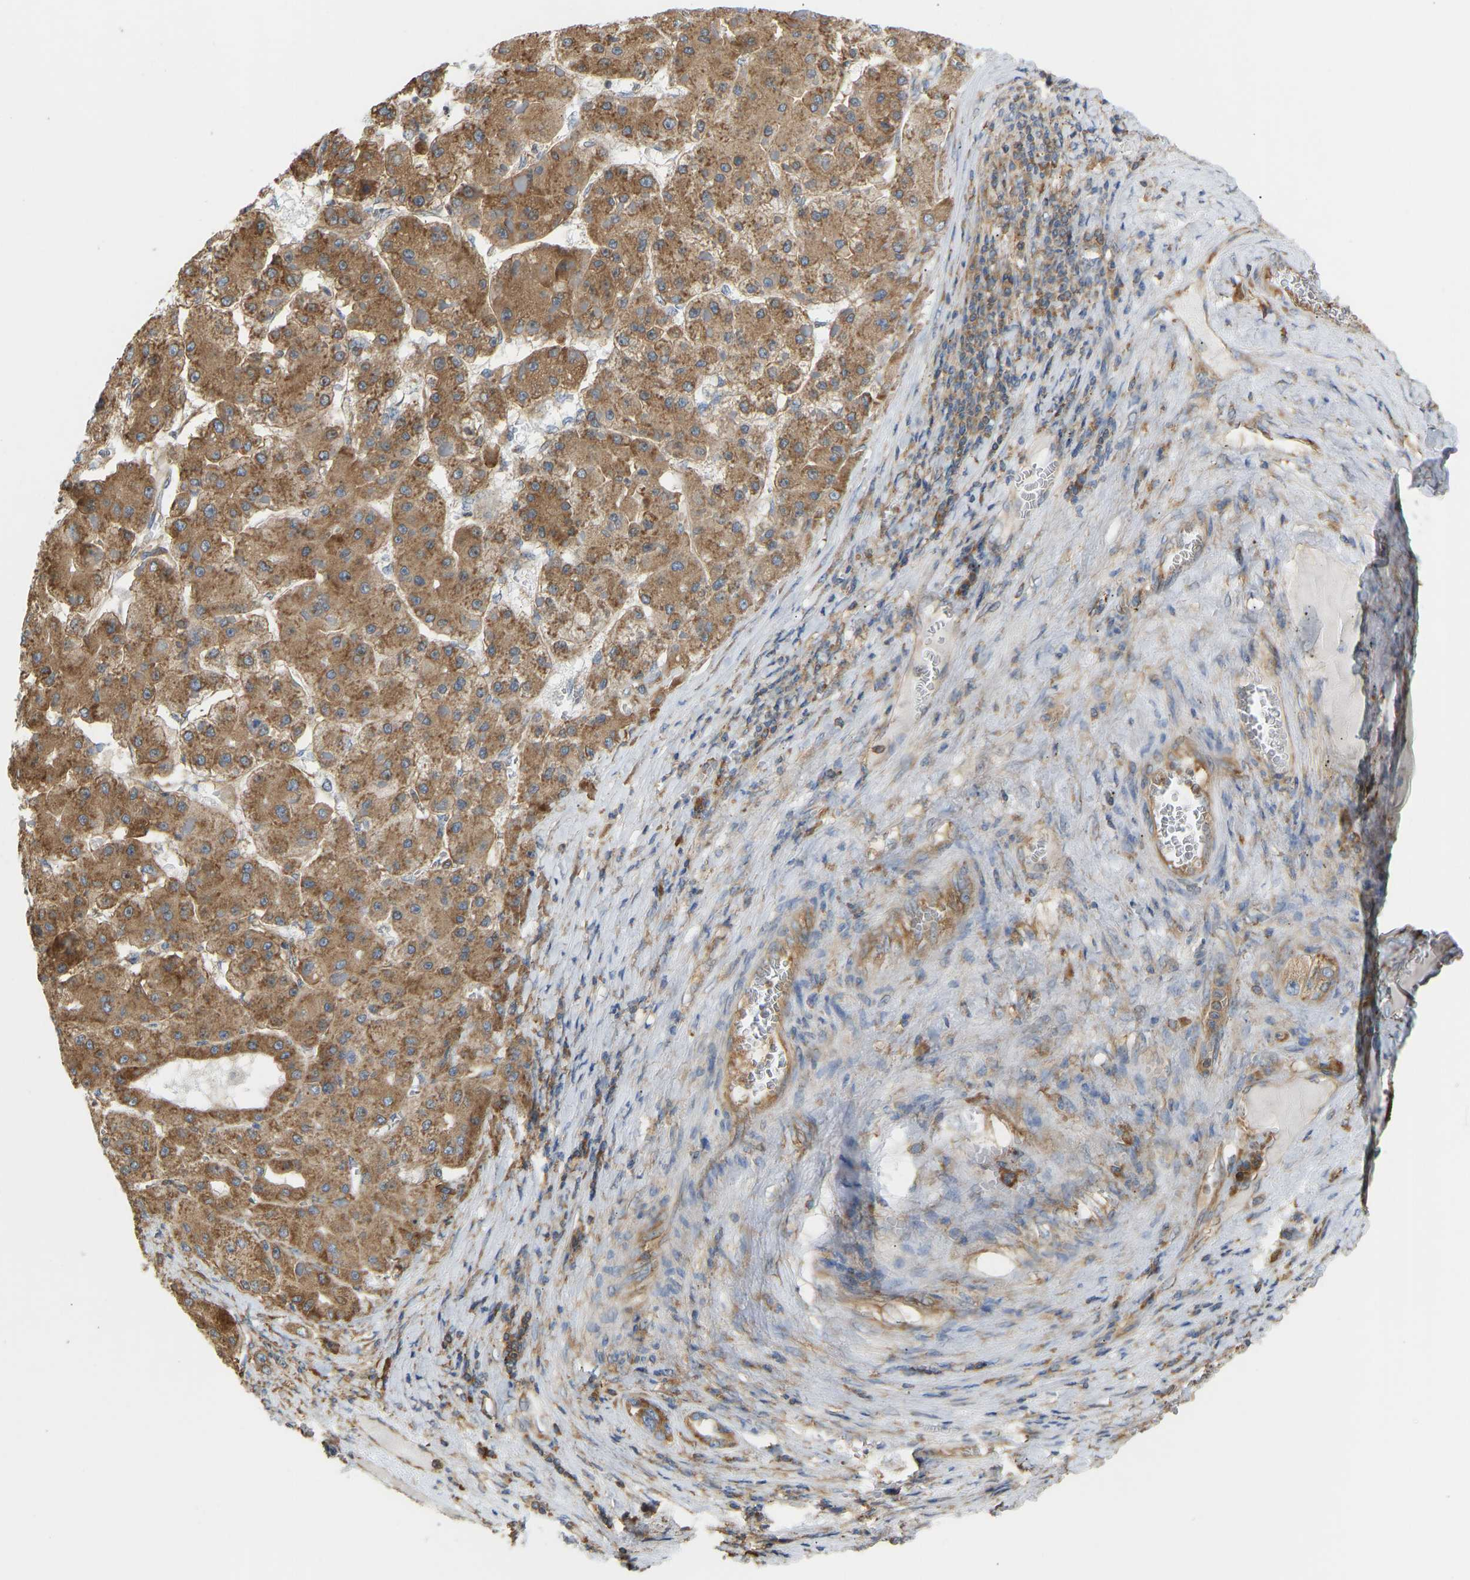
{"staining": {"intensity": "moderate", "quantity": ">75%", "location": "cytoplasmic/membranous"}, "tissue": "liver cancer", "cell_type": "Tumor cells", "image_type": "cancer", "snomed": [{"axis": "morphology", "description": "Carcinoma, Hepatocellular, NOS"}, {"axis": "topography", "description": "Liver"}], "caption": "Brown immunohistochemical staining in liver cancer (hepatocellular carcinoma) displays moderate cytoplasmic/membranous positivity in approximately >75% of tumor cells.", "gene": "RPS6KB2", "patient": {"sex": "female", "age": 73}}